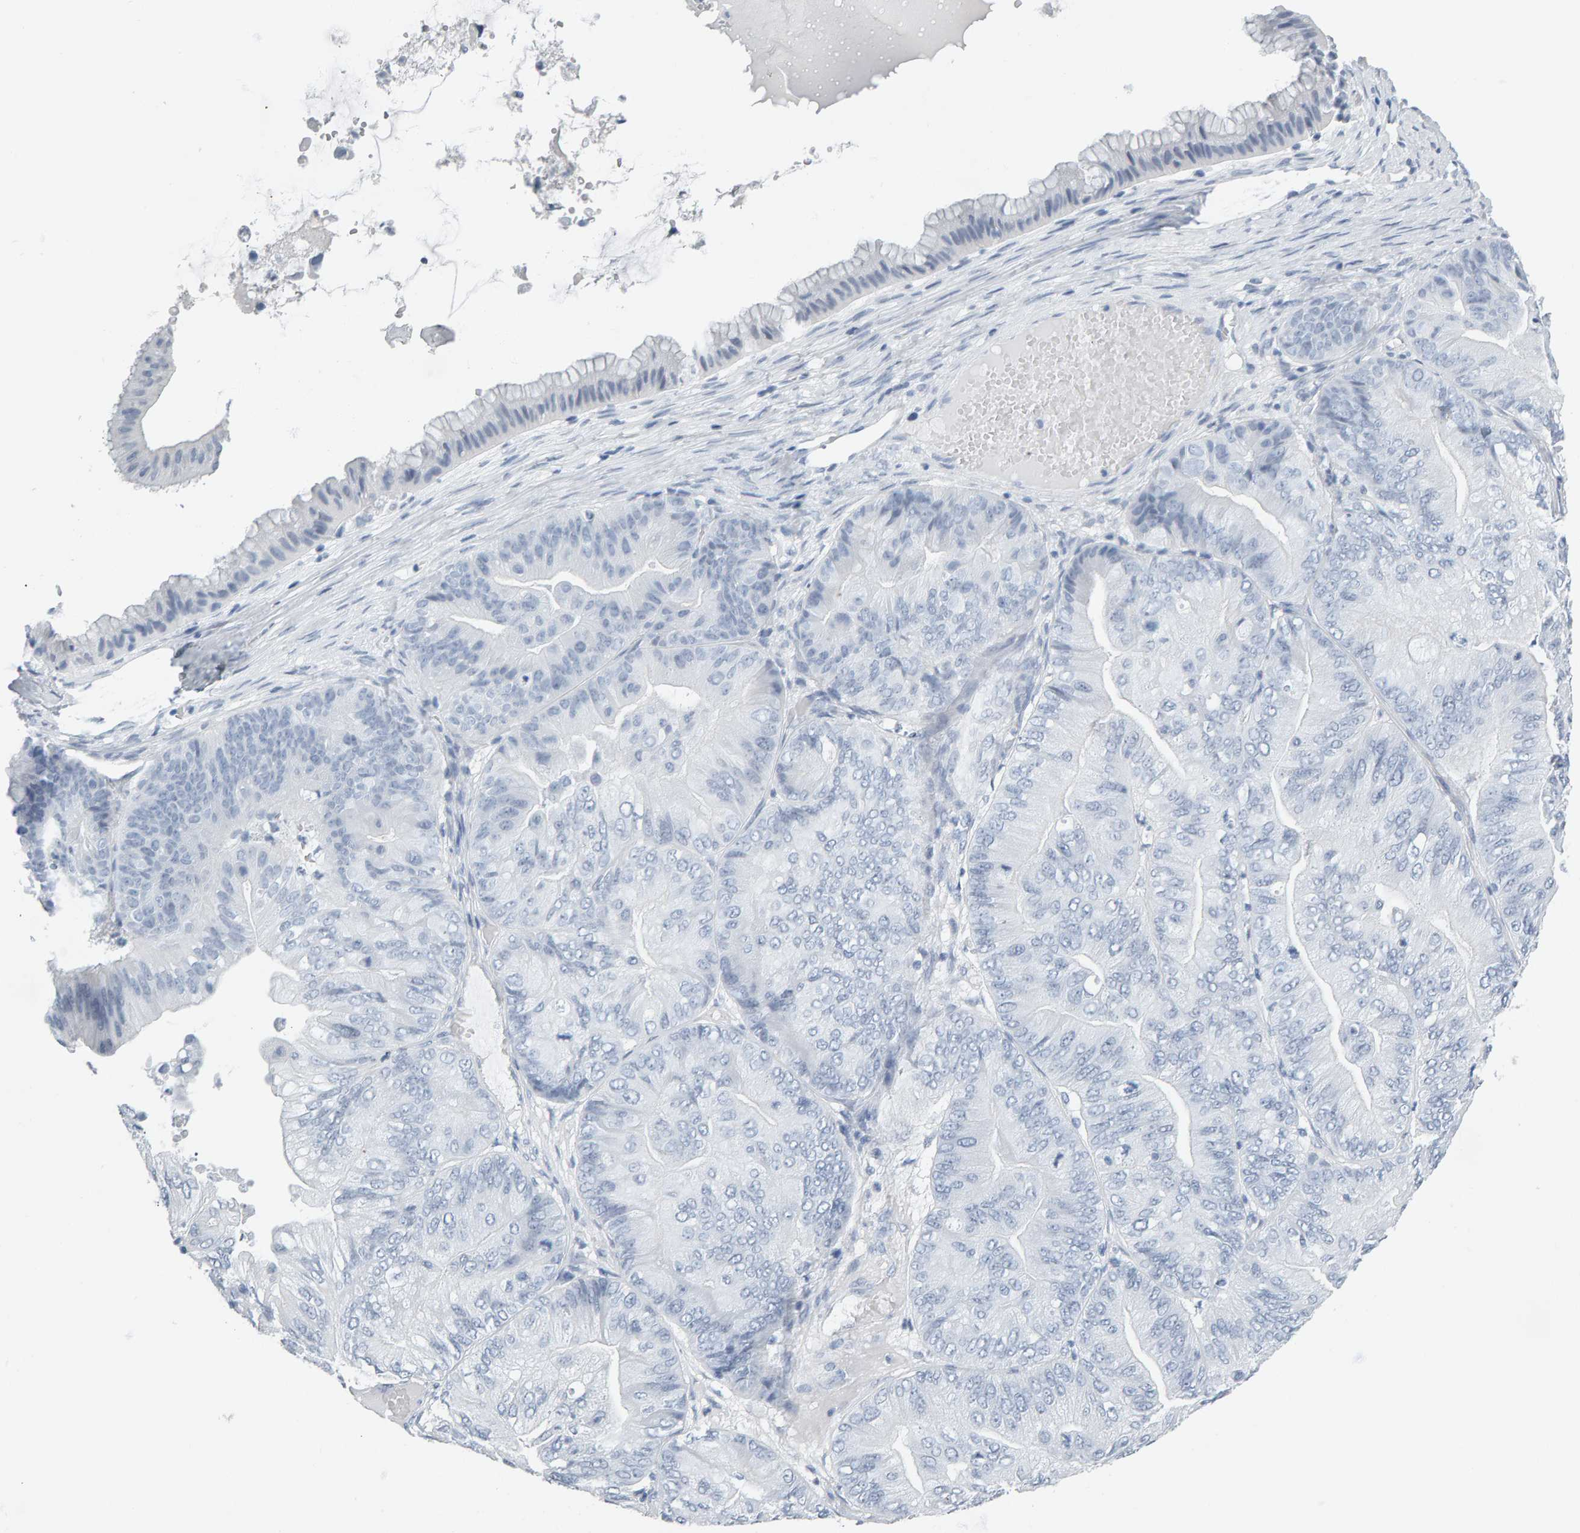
{"staining": {"intensity": "negative", "quantity": "none", "location": "none"}, "tissue": "ovarian cancer", "cell_type": "Tumor cells", "image_type": "cancer", "snomed": [{"axis": "morphology", "description": "Cystadenocarcinoma, mucinous, NOS"}, {"axis": "topography", "description": "Ovary"}], "caption": "Immunohistochemical staining of ovarian cancer (mucinous cystadenocarcinoma) demonstrates no significant expression in tumor cells.", "gene": "SPACA3", "patient": {"sex": "female", "age": 61}}